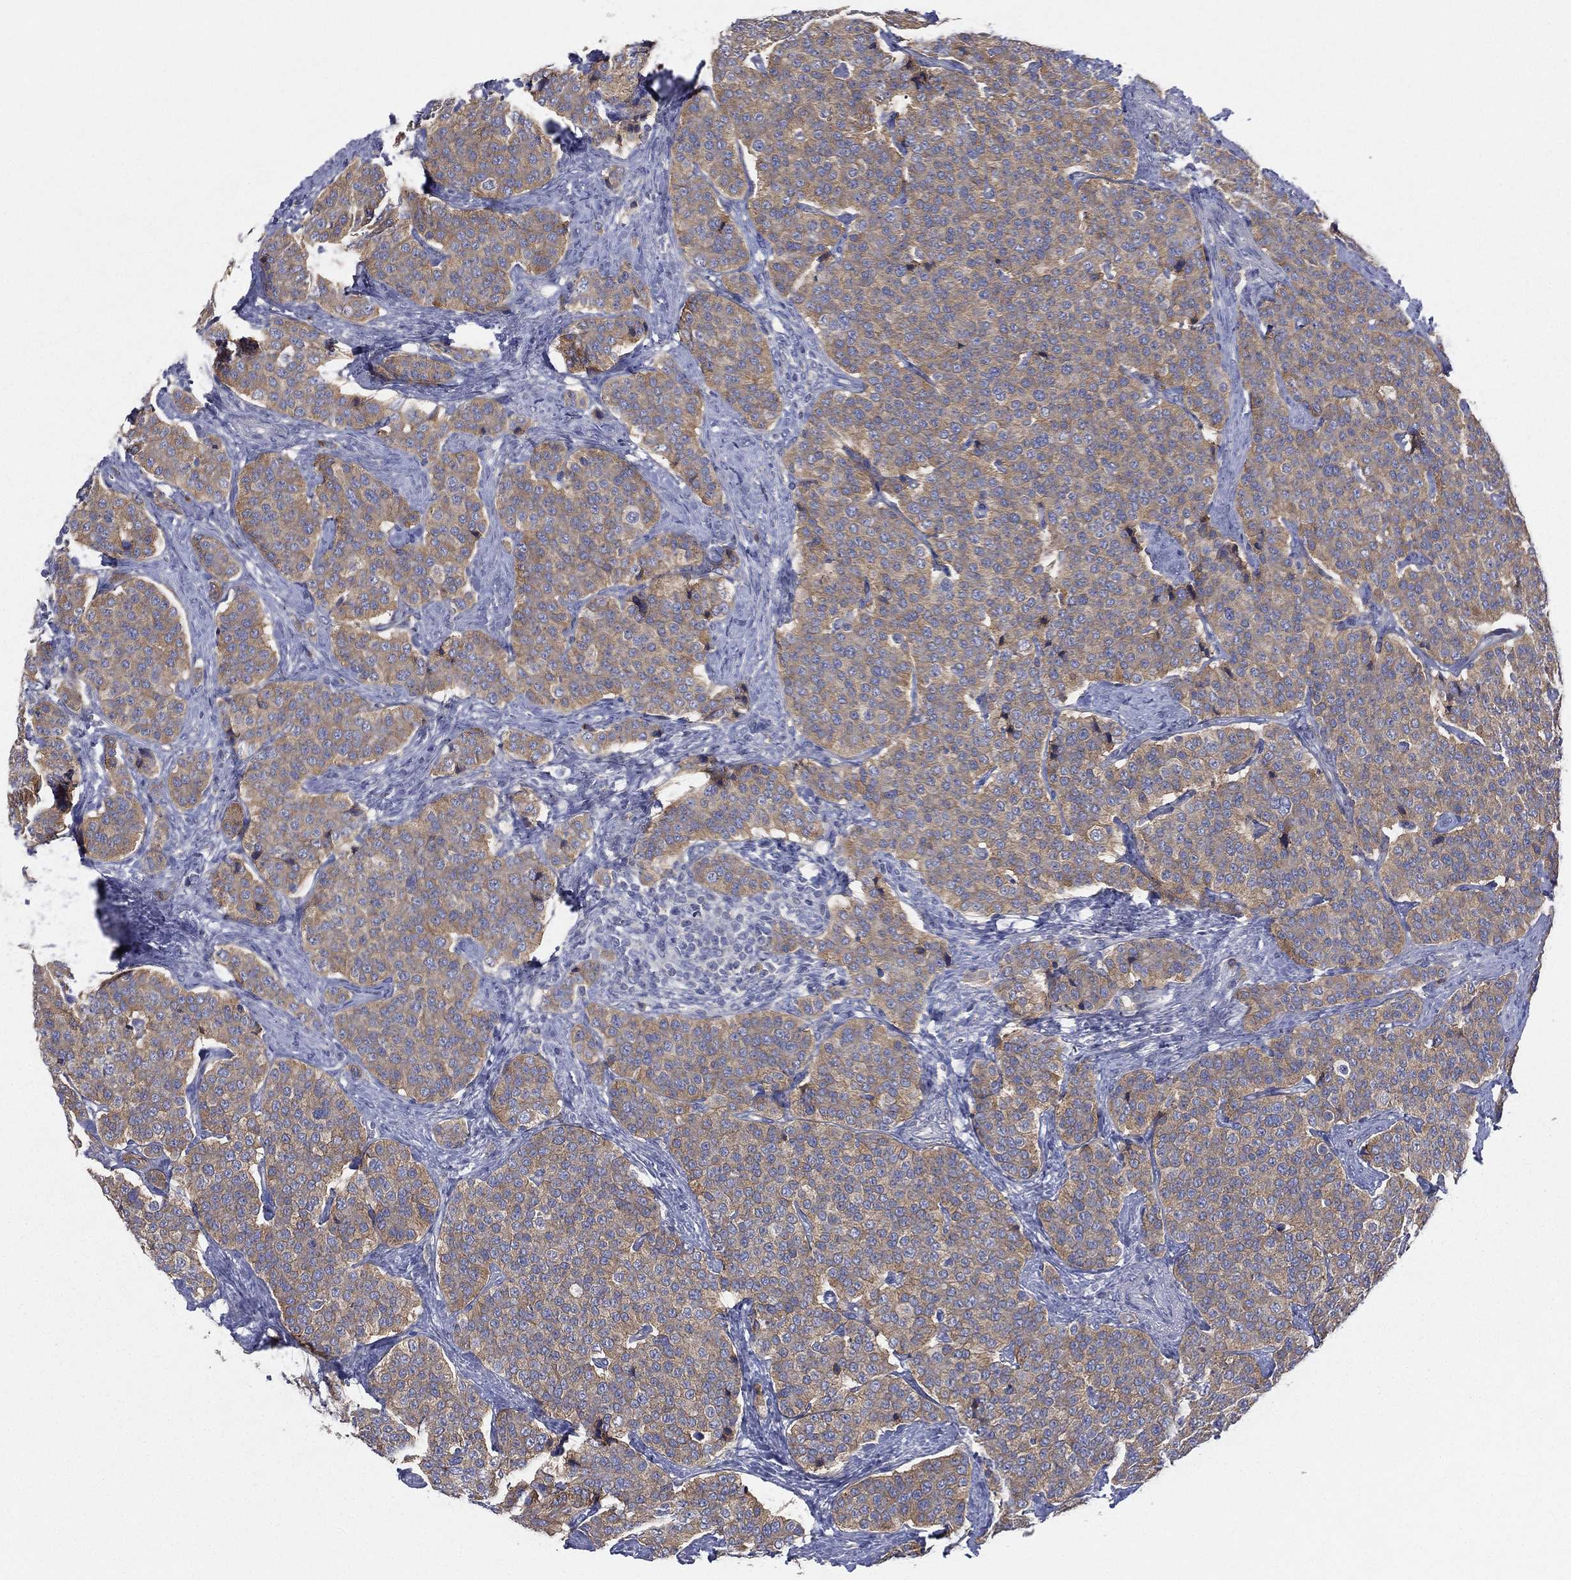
{"staining": {"intensity": "weak", "quantity": ">75%", "location": "cytoplasmic/membranous"}, "tissue": "carcinoid", "cell_type": "Tumor cells", "image_type": "cancer", "snomed": [{"axis": "morphology", "description": "Carcinoid, malignant, NOS"}, {"axis": "topography", "description": "Small intestine"}], "caption": "Tumor cells reveal weak cytoplasmic/membranous positivity in about >75% of cells in carcinoid. (DAB (3,3'-diaminobenzidine) IHC with brightfield microscopy, high magnification).", "gene": "ATP8A2", "patient": {"sex": "female", "age": 58}}